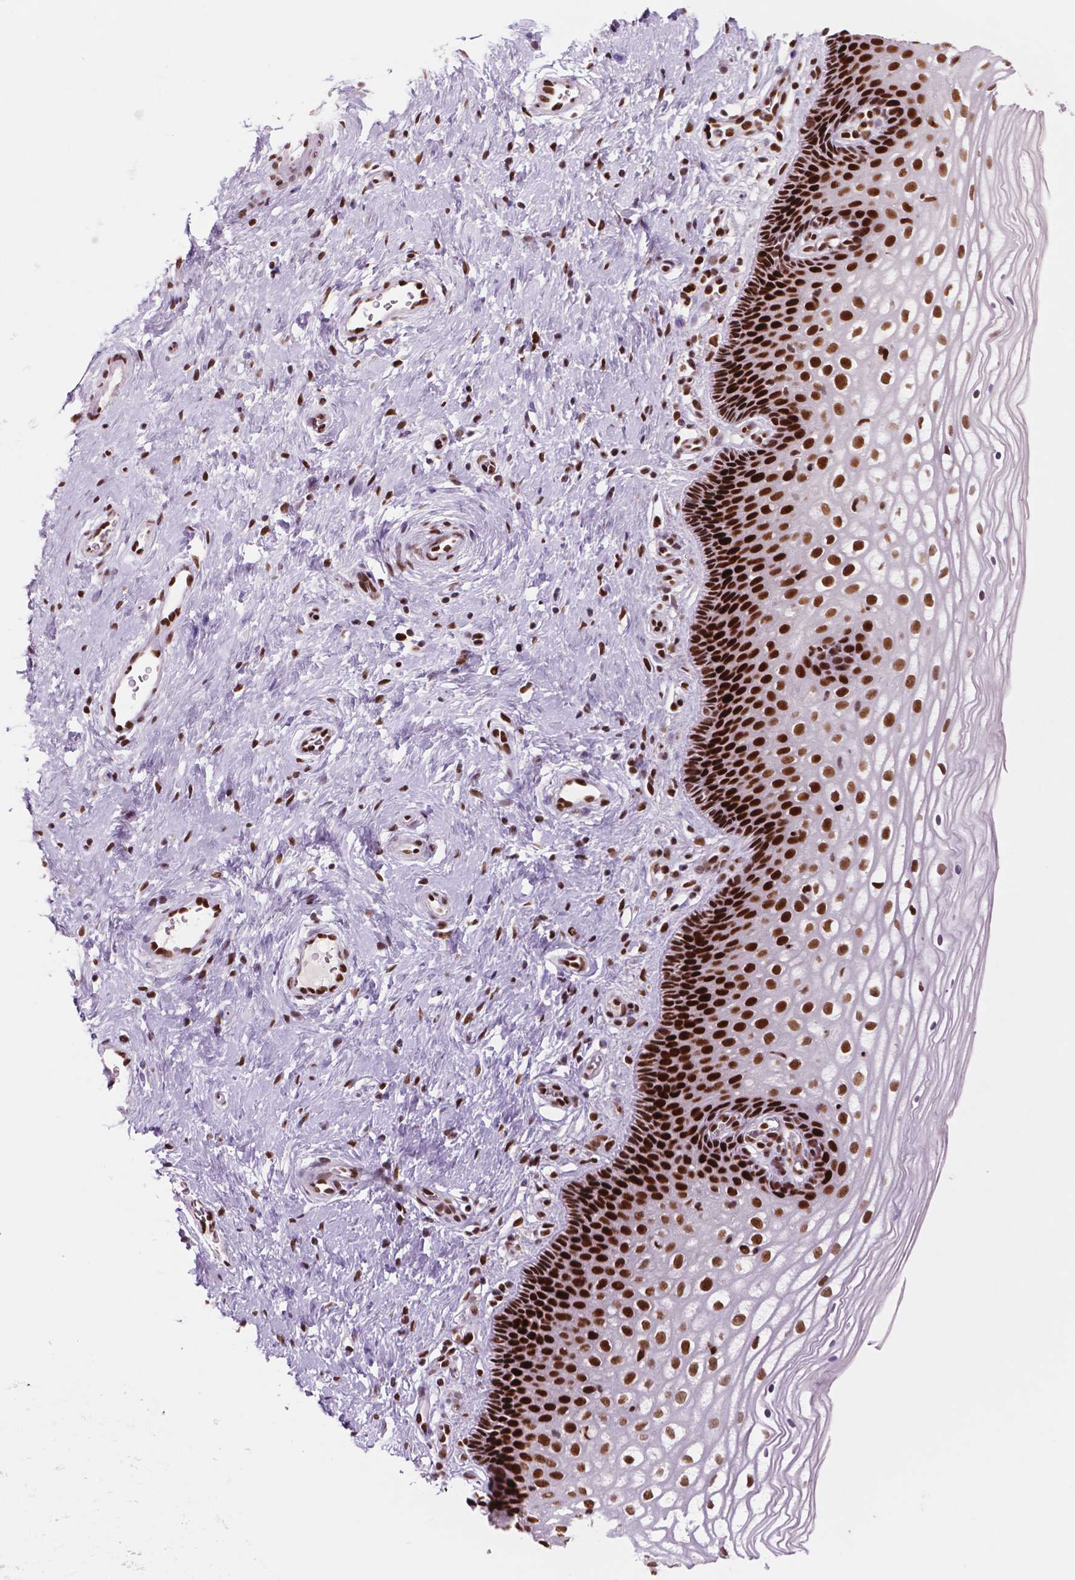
{"staining": {"intensity": "strong", "quantity": ">75%", "location": "nuclear"}, "tissue": "cervix", "cell_type": "Glandular cells", "image_type": "normal", "snomed": [{"axis": "morphology", "description": "Normal tissue, NOS"}, {"axis": "topography", "description": "Cervix"}], "caption": "A high-resolution histopathology image shows IHC staining of normal cervix, which displays strong nuclear positivity in about >75% of glandular cells.", "gene": "MSH6", "patient": {"sex": "female", "age": 34}}